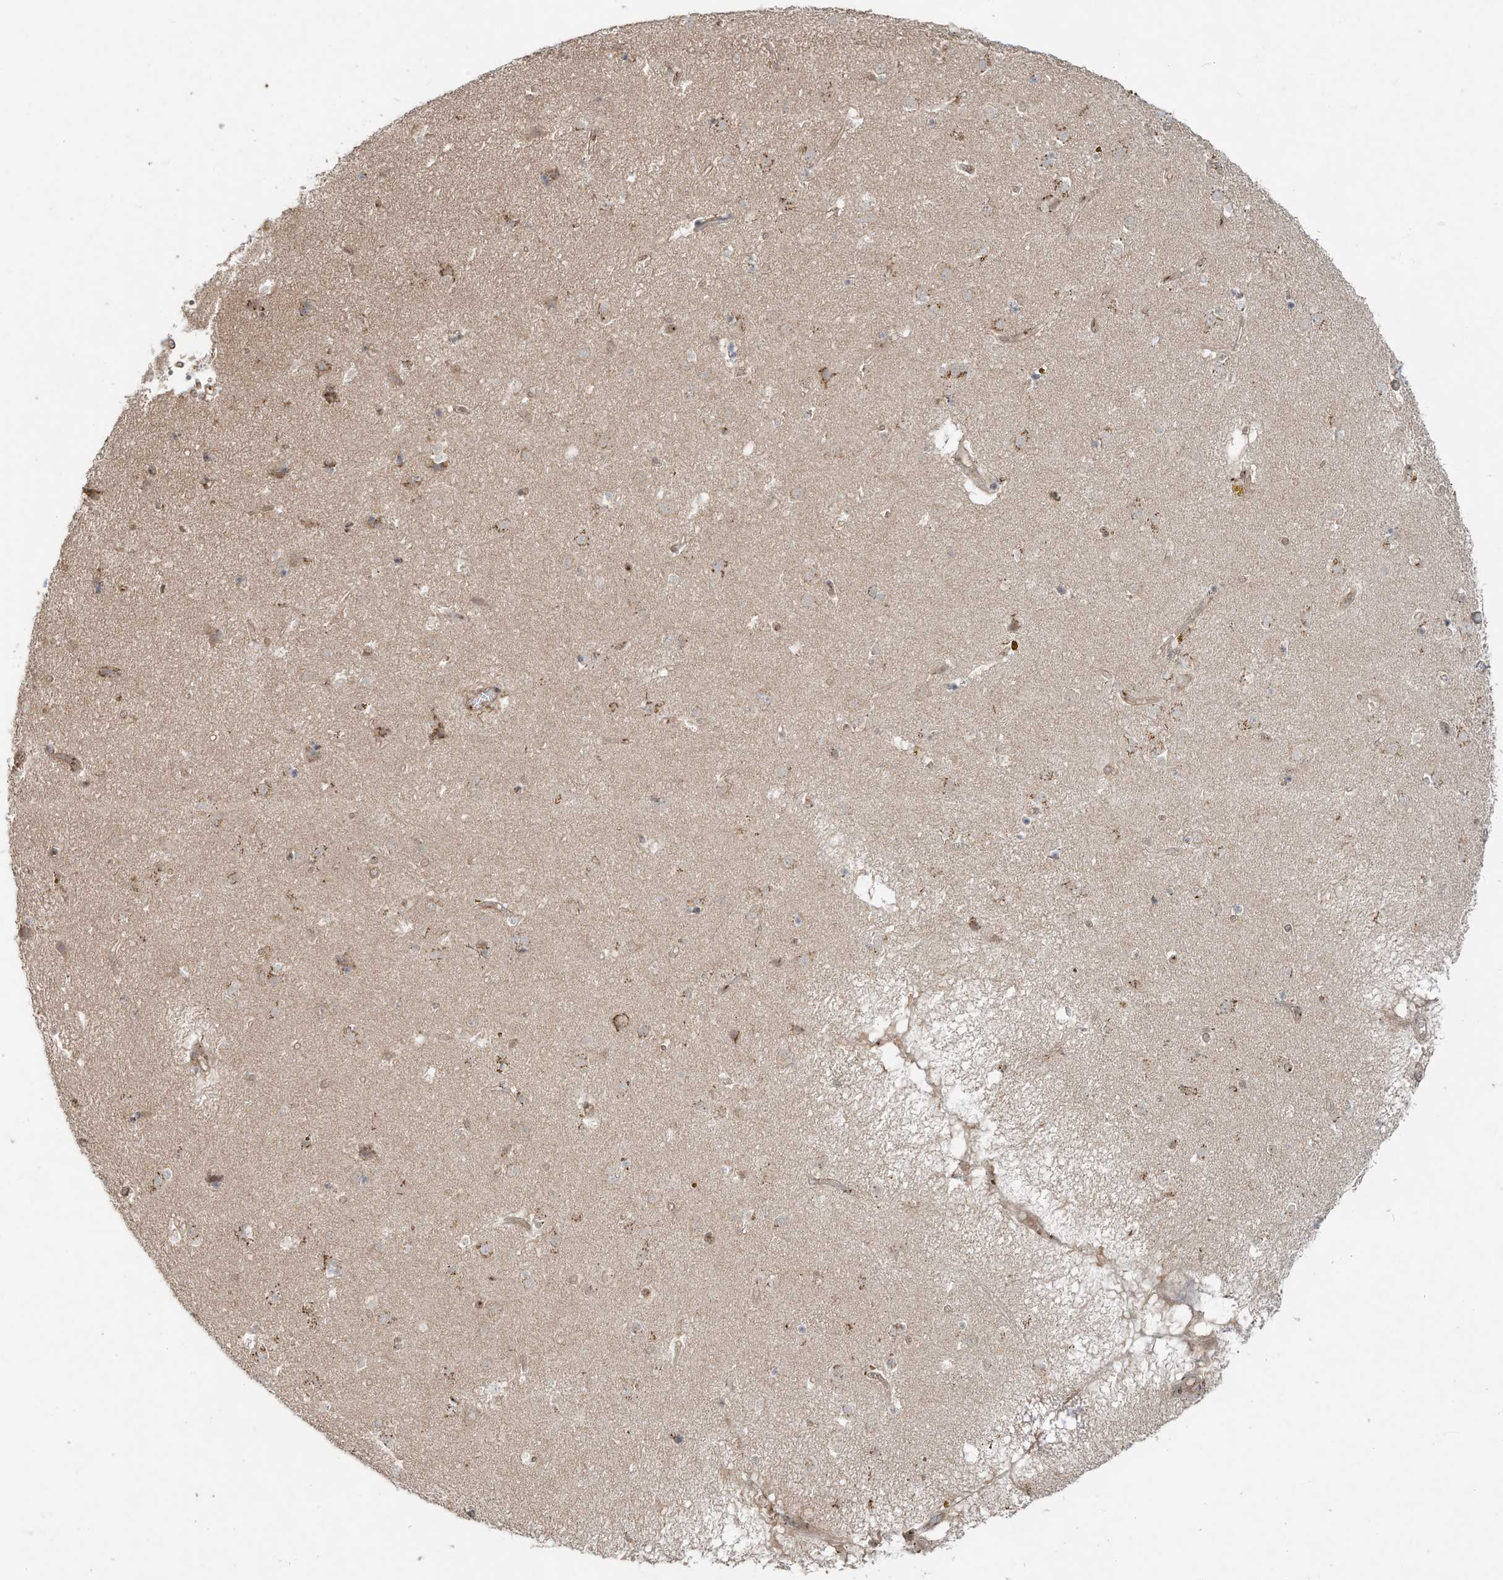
{"staining": {"intensity": "moderate", "quantity": "<25%", "location": "cytoplasmic/membranous,nuclear"}, "tissue": "caudate", "cell_type": "Glial cells", "image_type": "normal", "snomed": [{"axis": "morphology", "description": "Normal tissue, NOS"}, {"axis": "topography", "description": "Lateral ventricle wall"}], "caption": "This micrograph exhibits IHC staining of normal caudate, with low moderate cytoplasmic/membranous,nuclear staining in approximately <25% of glial cells.", "gene": "CUX1", "patient": {"sex": "male", "age": 70}}